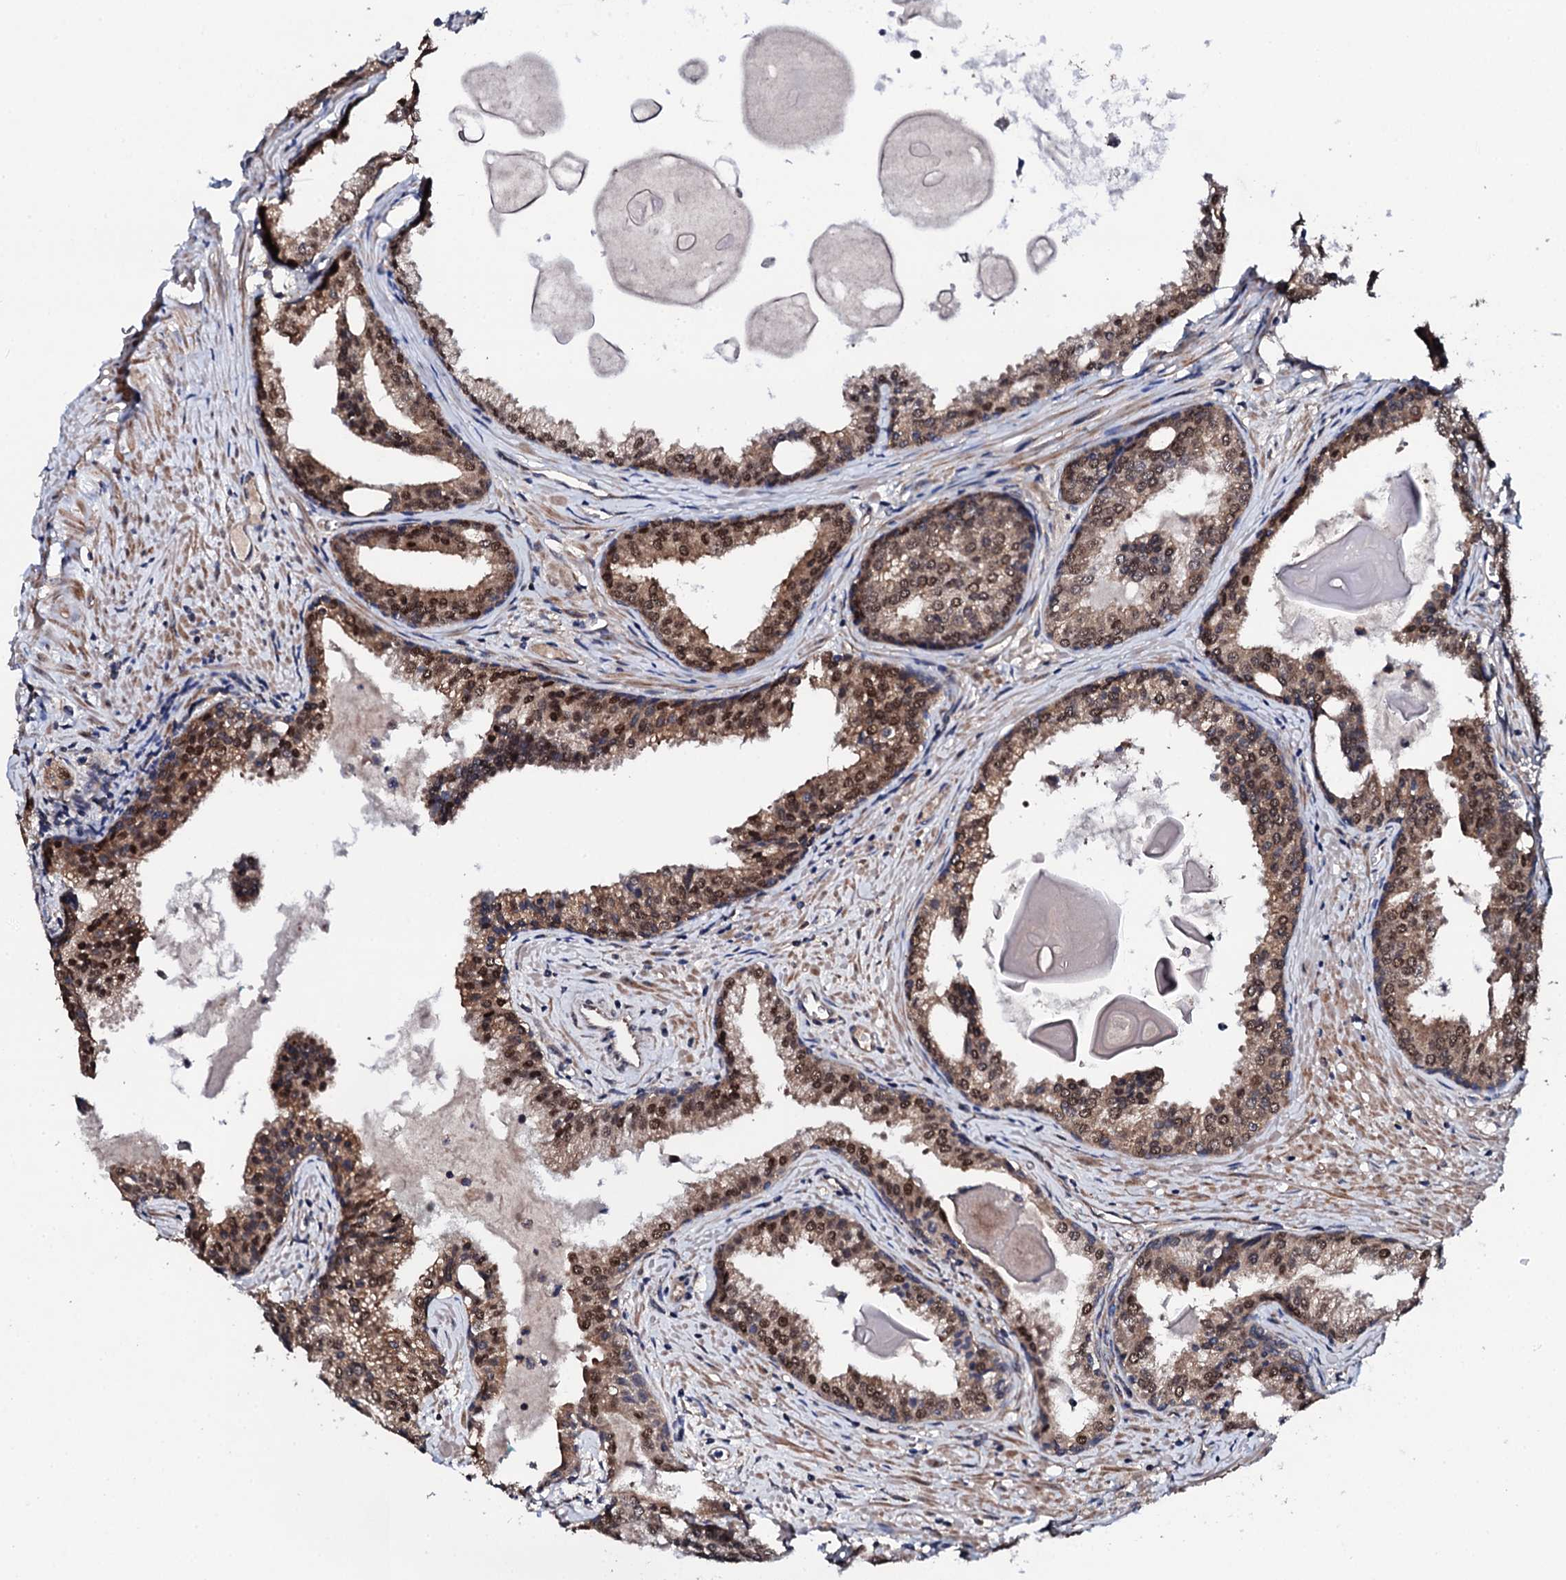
{"staining": {"intensity": "moderate", "quantity": ">75%", "location": "cytoplasmic/membranous,nuclear"}, "tissue": "prostate cancer", "cell_type": "Tumor cells", "image_type": "cancer", "snomed": [{"axis": "morphology", "description": "Adenocarcinoma, High grade"}, {"axis": "topography", "description": "Prostate"}], "caption": "A micrograph showing moderate cytoplasmic/membranous and nuclear positivity in approximately >75% of tumor cells in prostate cancer, as visualized by brown immunohistochemical staining.", "gene": "IP6K1", "patient": {"sex": "male", "age": 68}}